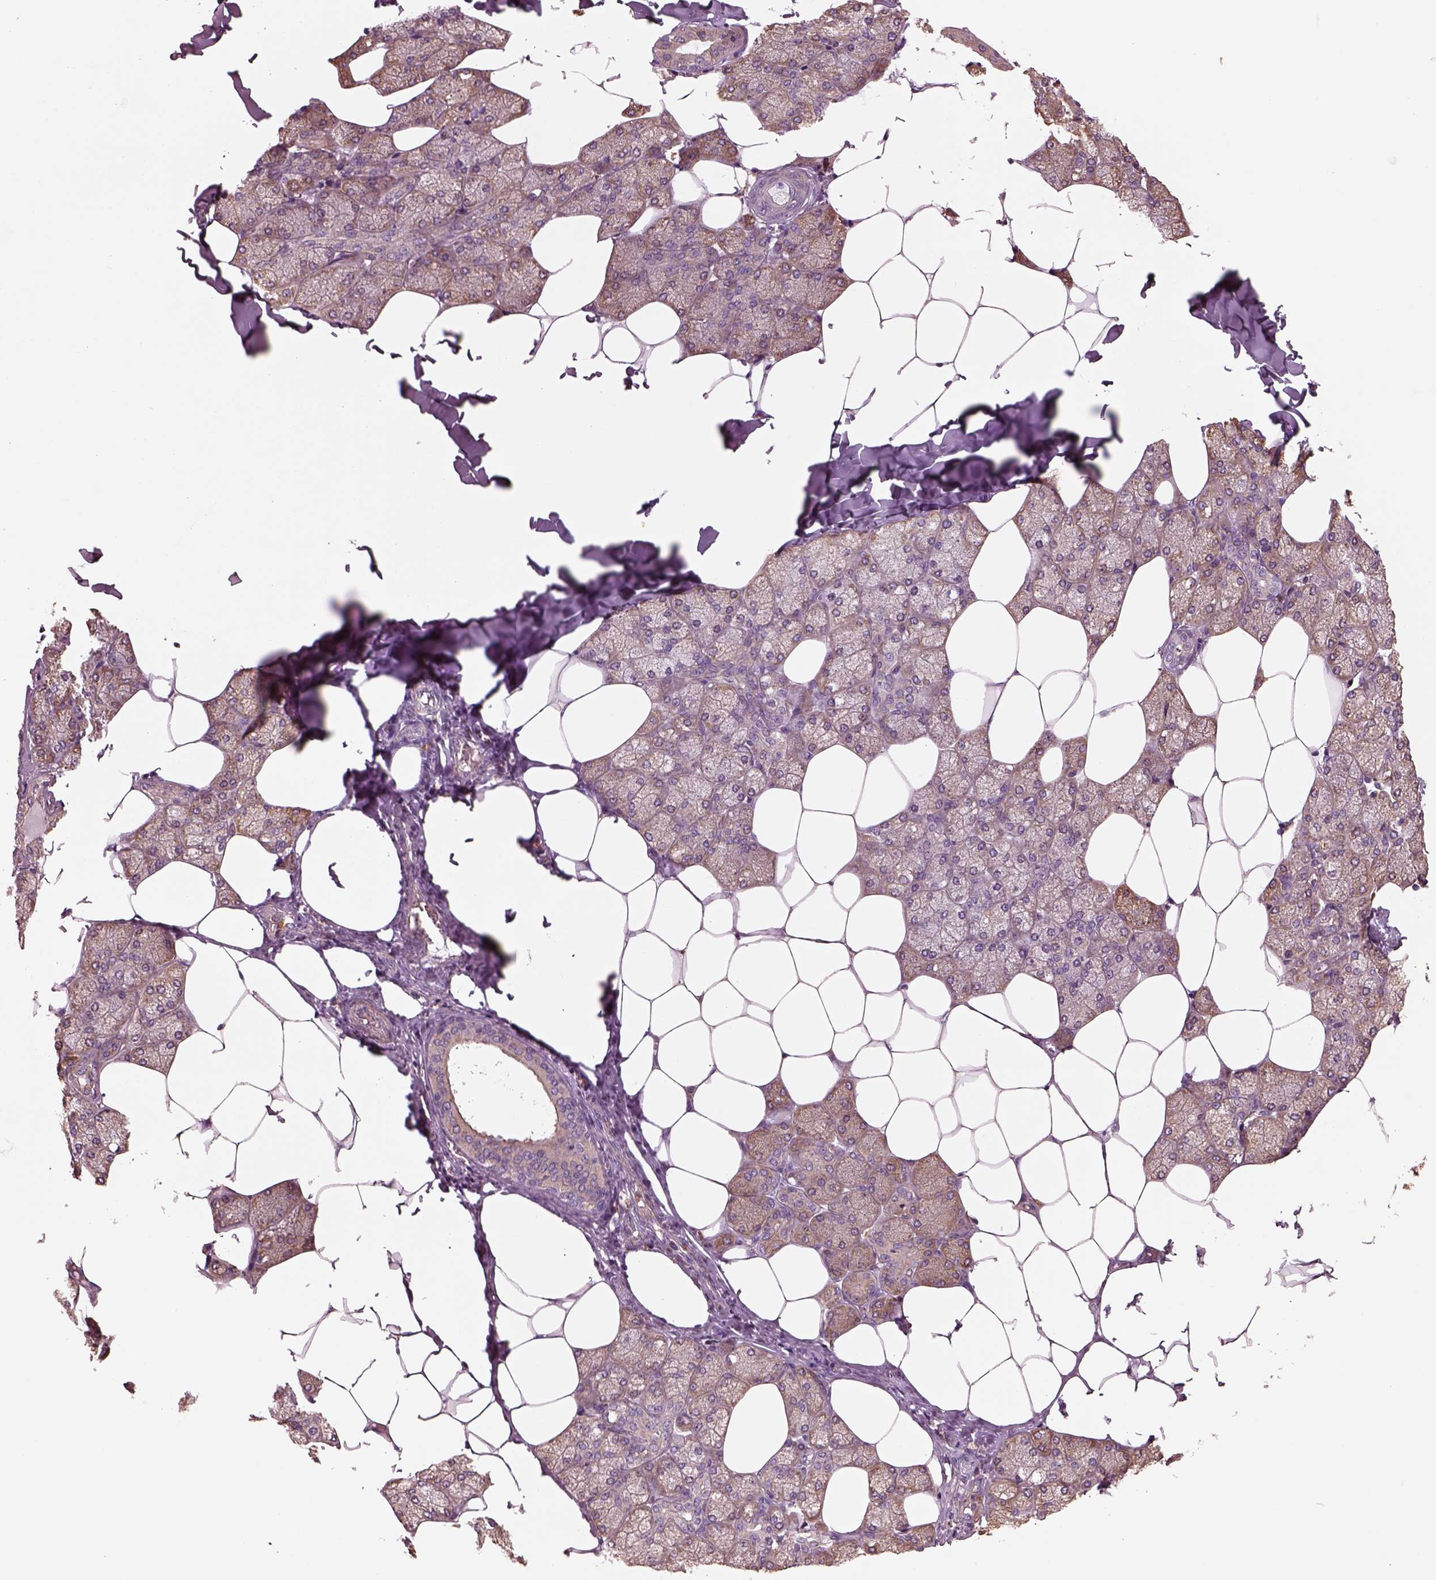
{"staining": {"intensity": "moderate", "quantity": "25%-75%", "location": "cytoplasmic/membranous"}, "tissue": "salivary gland", "cell_type": "Glandular cells", "image_type": "normal", "snomed": [{"axis": "morphology", "description": "Normal tissue, NOS"}, {"axis": "topography", "description": "Salivary gland"}], "caption": "Protein expression analysis of unremarkable salivary gland reveals moderate cytoplasmic/membranous staining in approximately 25%-75% of glandular cells. The staining was performed using DAB (3,3'-diaminobenzidine) to visualize the protein expression in brown, while the nuclei were stained in blue with hematoxylin (Magnification: 20x).", "gene": "ASCC2", "patient": {"sex": "female", "age": 43}}